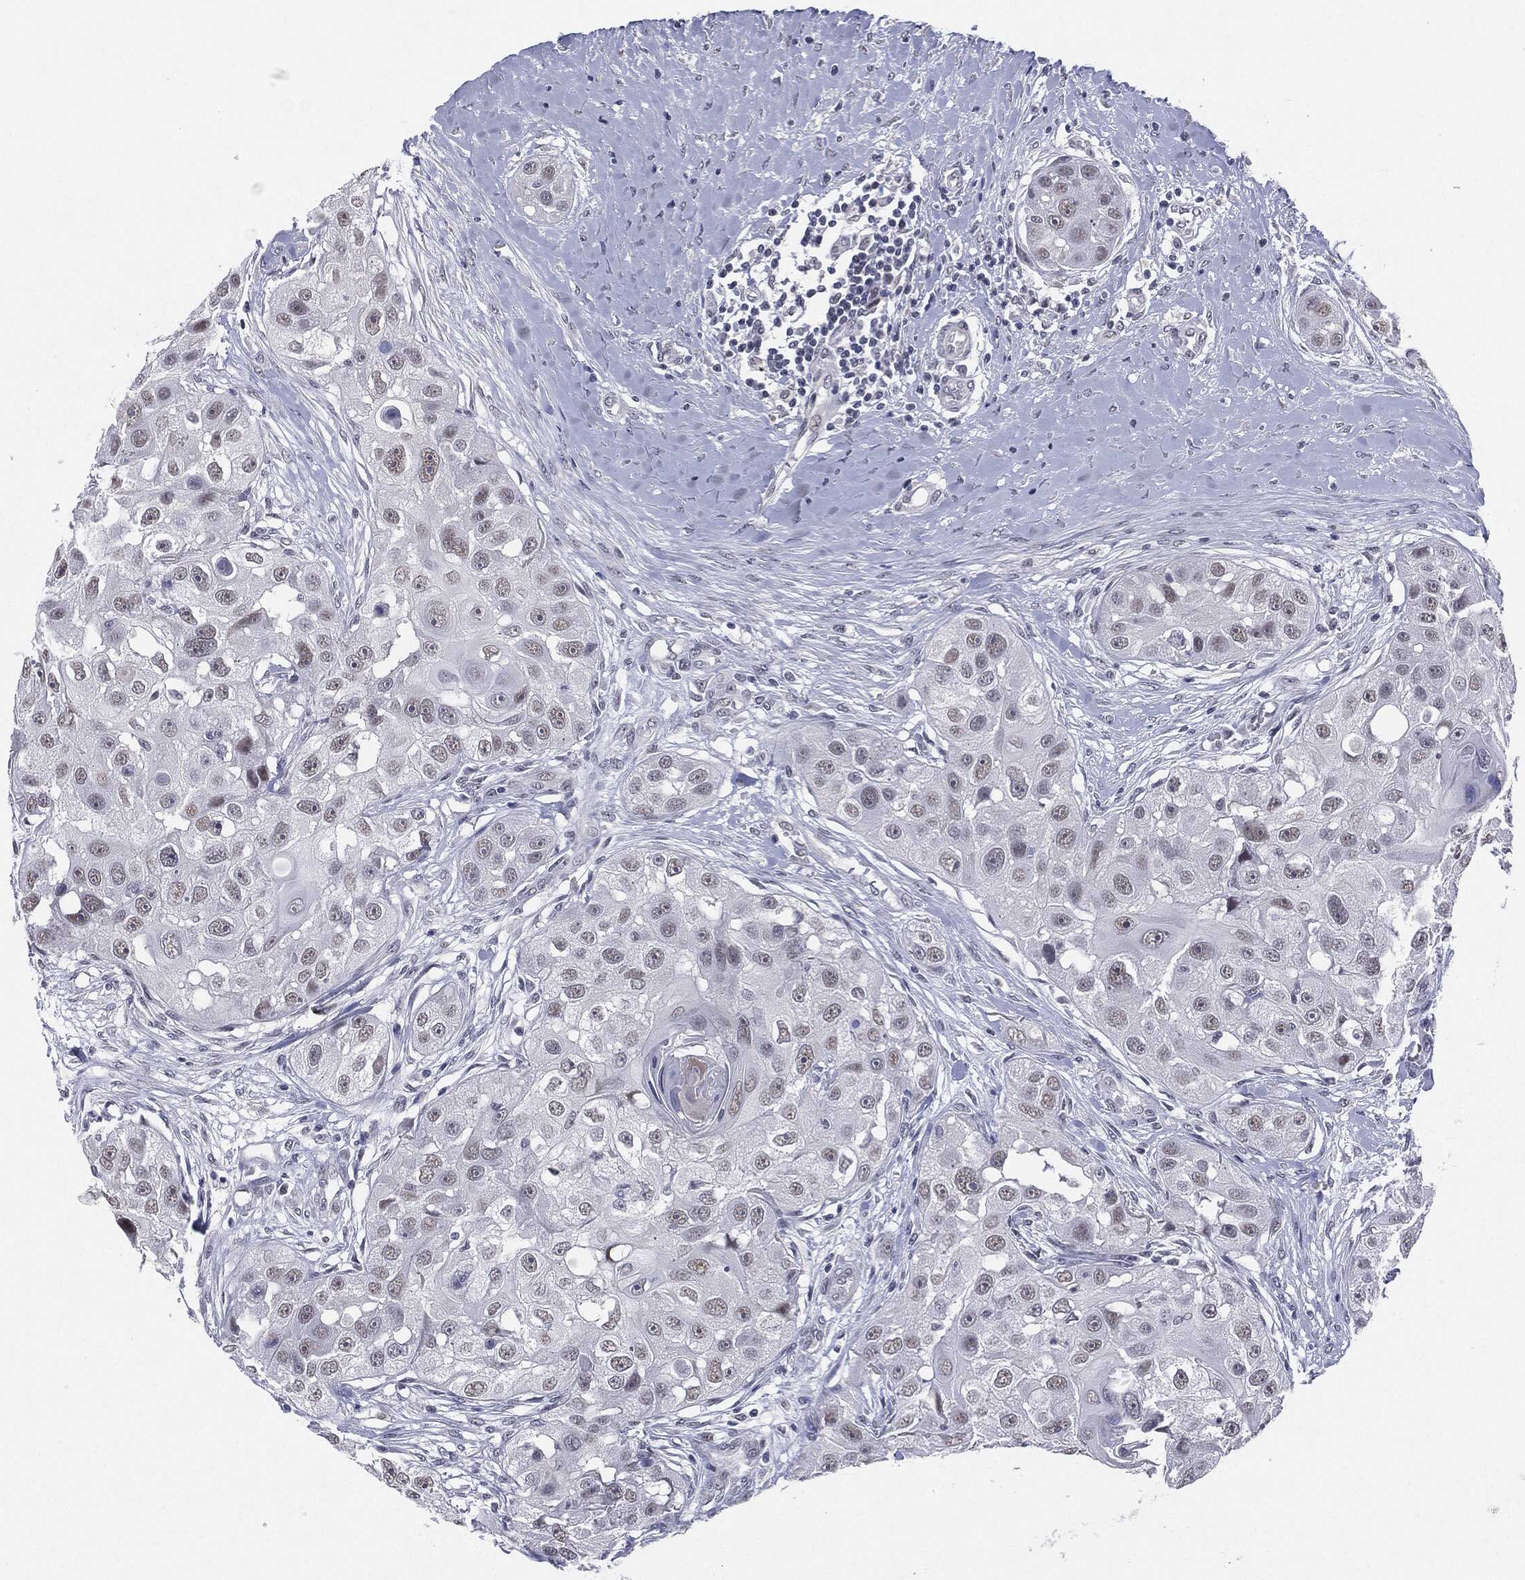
{"staining": {"intensity": "negative", "quantity": "none", "location": "none"}, "tissue": "head and neck cancer", "cell_type": "Tumor cells", "image_type": "cancer", "snomed": [{"axis": "morphology", "description": "Normal tissue, NOS"}, {"axis": "morphology", "description": "Squamous cell carcinoma, NOS"}, {"axis": "topography", "description": "Skeletal muscle"}, {"axis": "topography", "description": "Head-Neck"}], "caption": "IHC micrograph of human head and neck cancer stained for a protein (brown), which demonstrates no positivity in tumor cells.", "gene": "SLC5A5", "patient": {"sex": "male", "age": 51}}